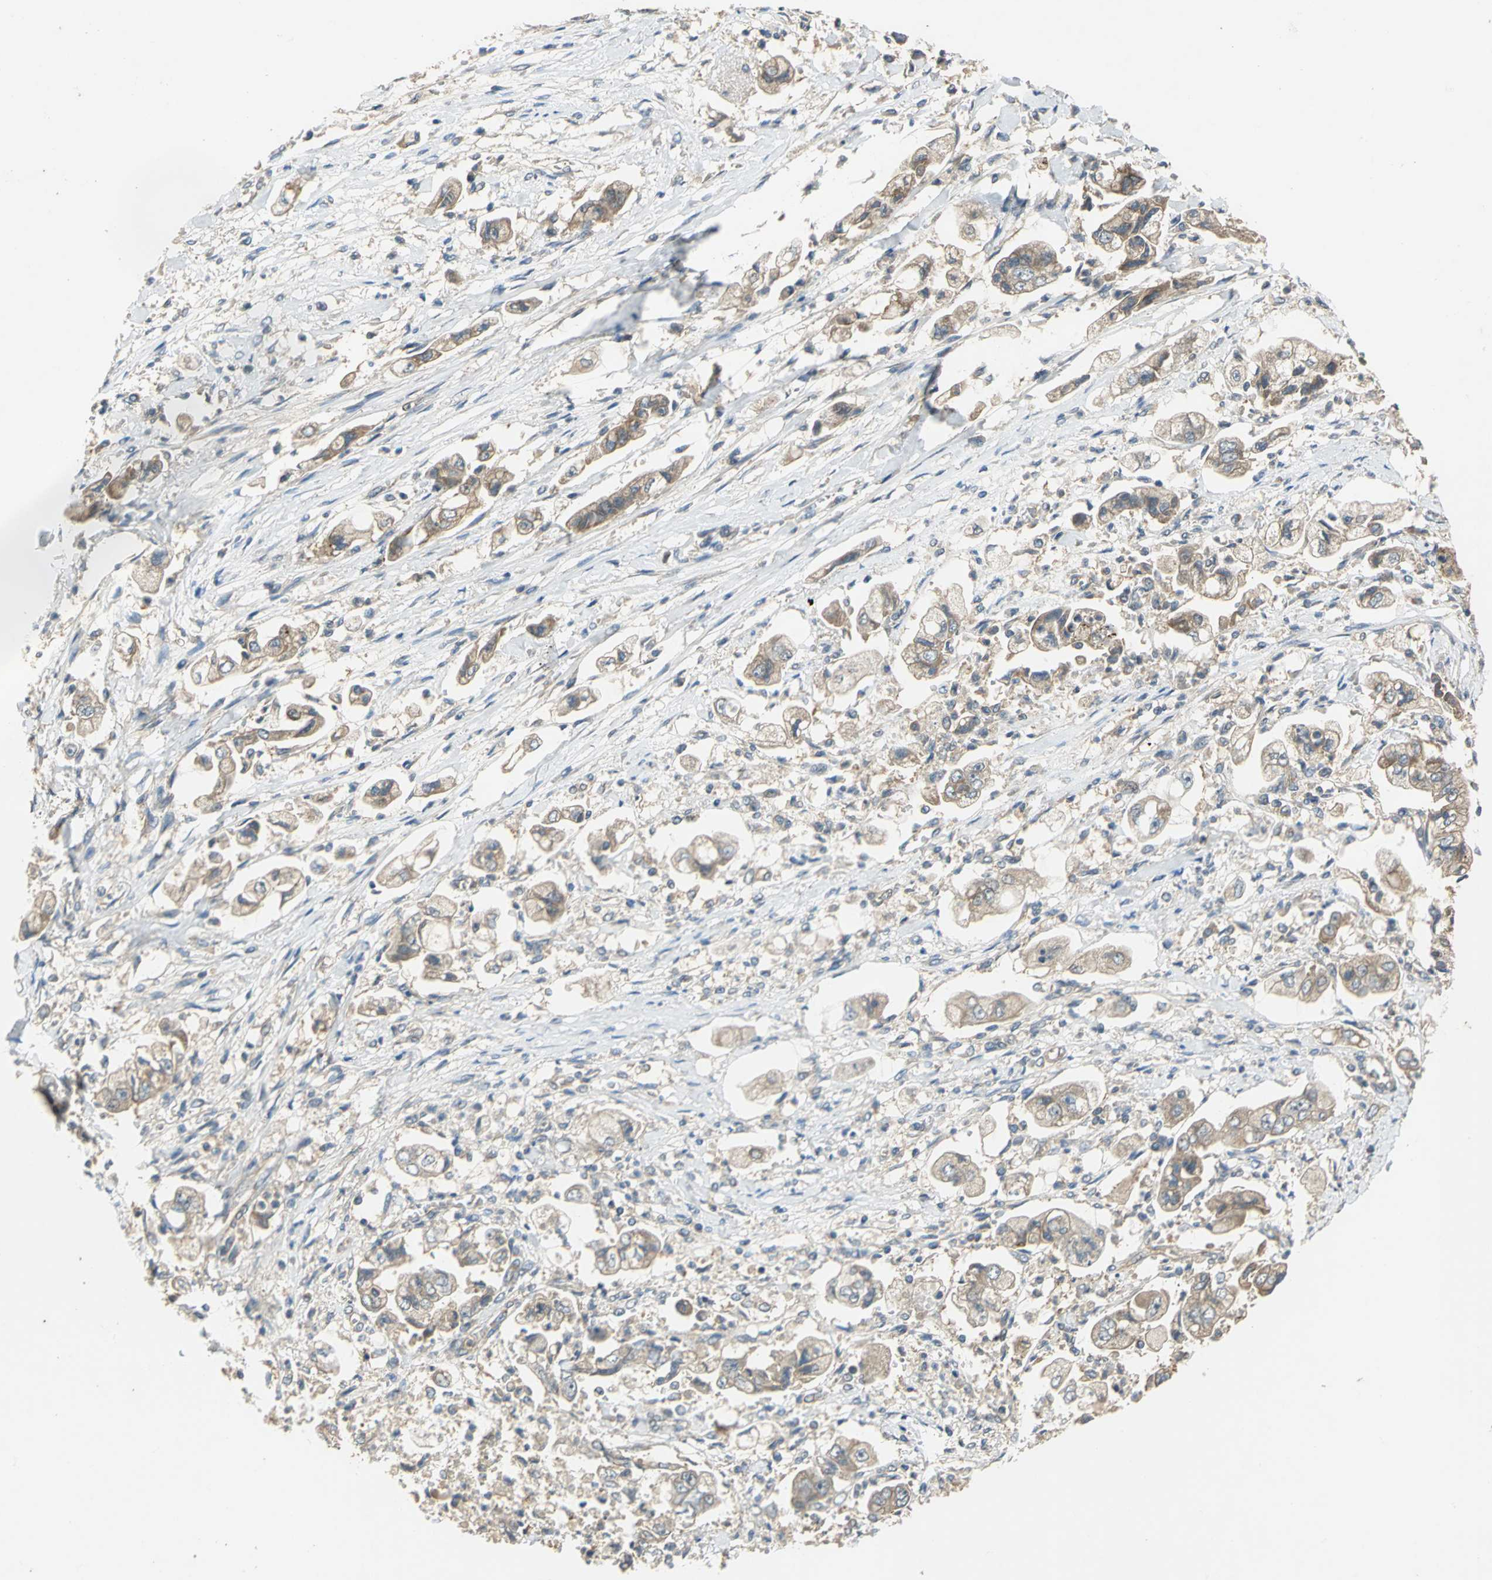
{"staining": {"intensity": "weak", "quantity": ">75%", "location": "cytoplasmic/membranous"}, "tissue": "stomach cancer", "cell_type": "Tumor cells", "image_type": "cancer", "snomed": [{"axis": "morphology", "description": "Adenocarcinoma, NOS"}, {"axis": "topography", "description": "Stomach"}], "caption": "Approximately >75% of tumor cells in stomach cancer demonstrate weak cytoplasmic/membranous protein staining as visualized by brown immunohistochemical staining.", "gene": "EMCN", "patient": {"sex": "male", "age": 62}}